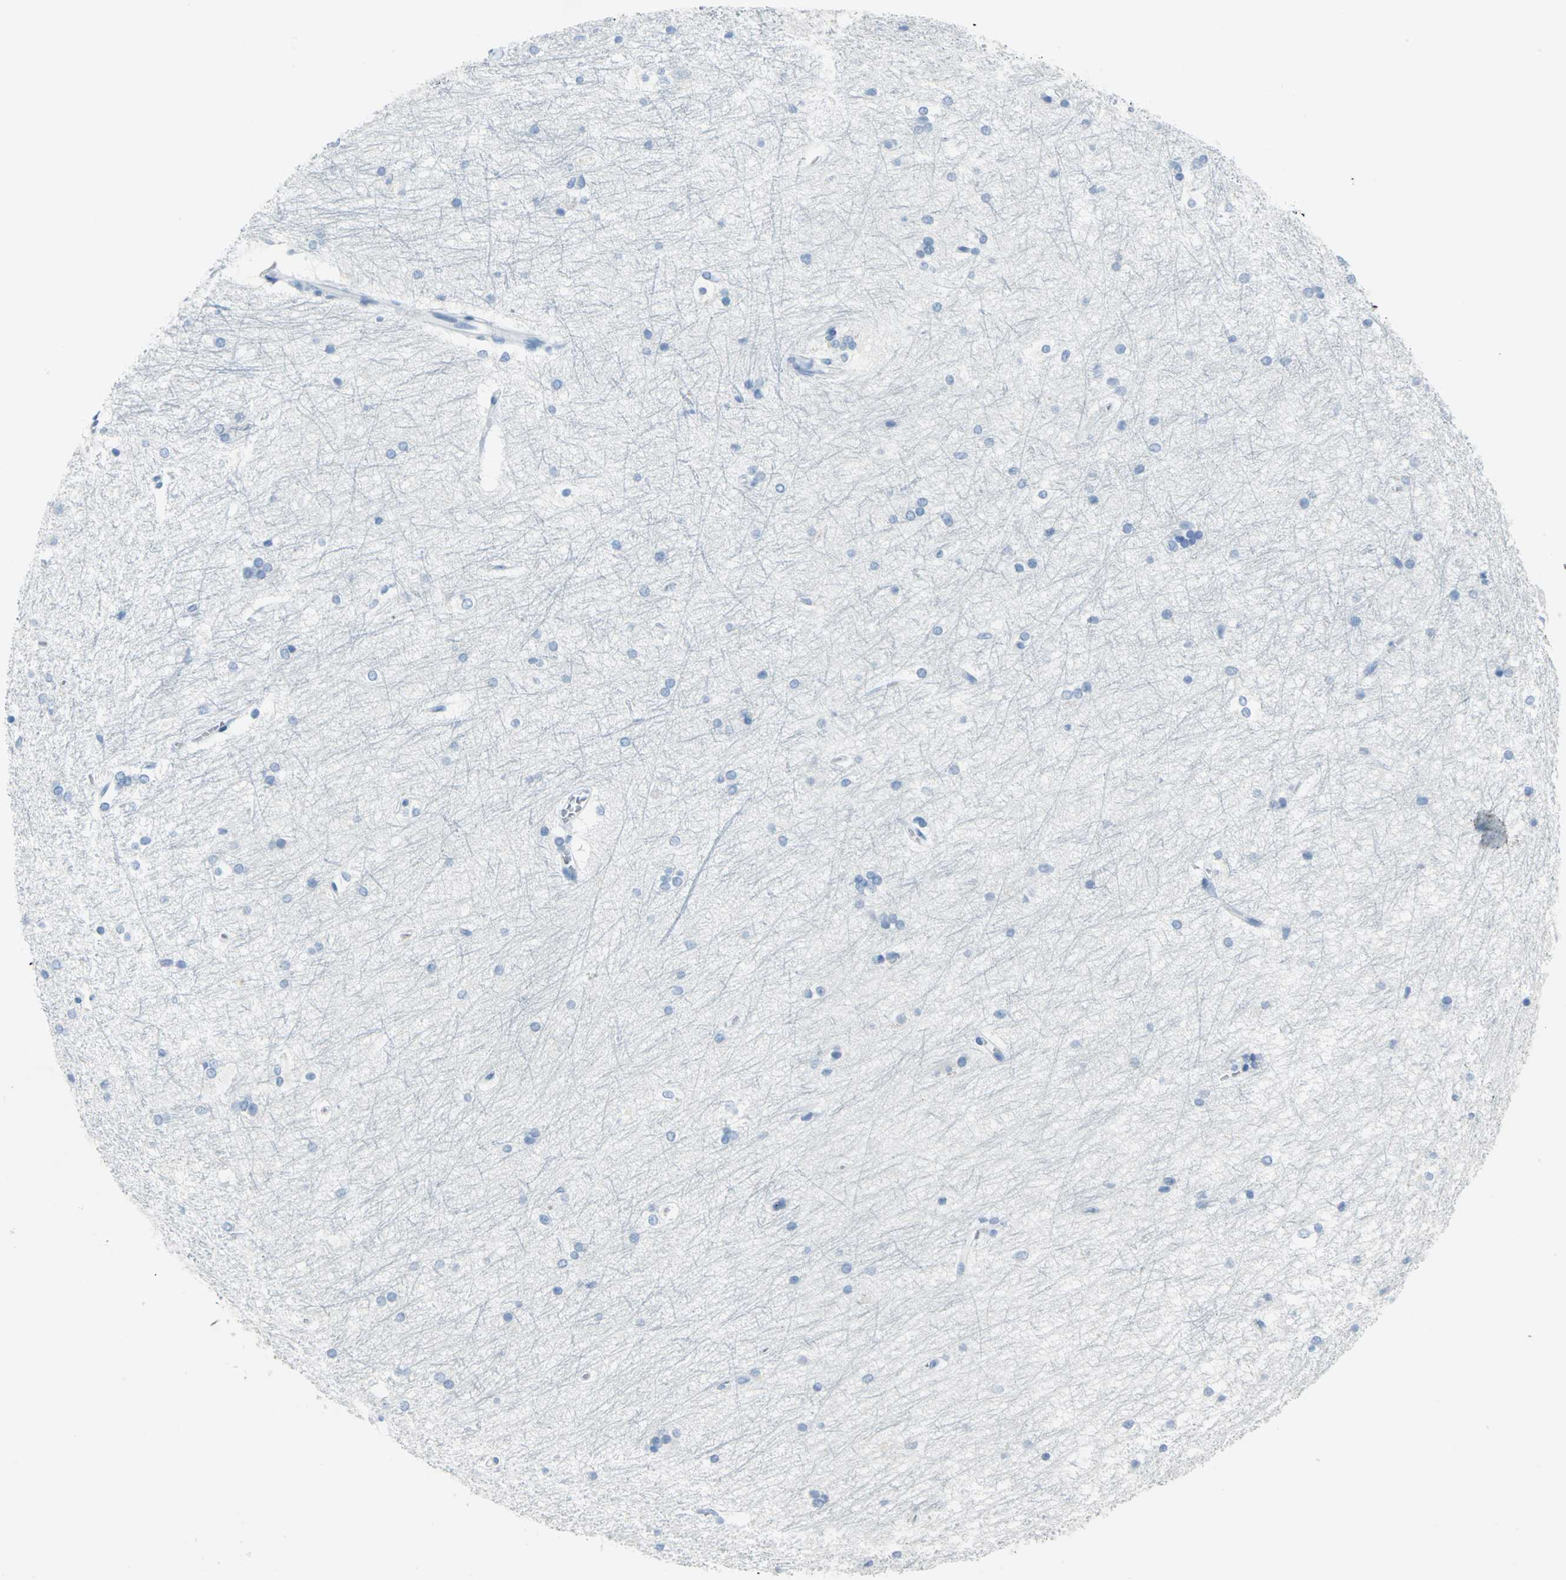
{"staining": {"intensity": "negative", "quantity": "none", "location": "none"}, "tissue": "hippocampus", "cell_type": "Glial cells", "image_type": "normal", "snomed": [{"axis": "morphology", "description": "Normal tissue, NOS"}, {"axis": "topography", "description": "Hippocampus"}], "caption": "High power microscopy image of an immunohistochemistry histopathology image of unremarkable hippocampus, revealing no significant positivity in glial cells.", "gene": "PKLR", "patient": {"sex": "female", "age": 19}}